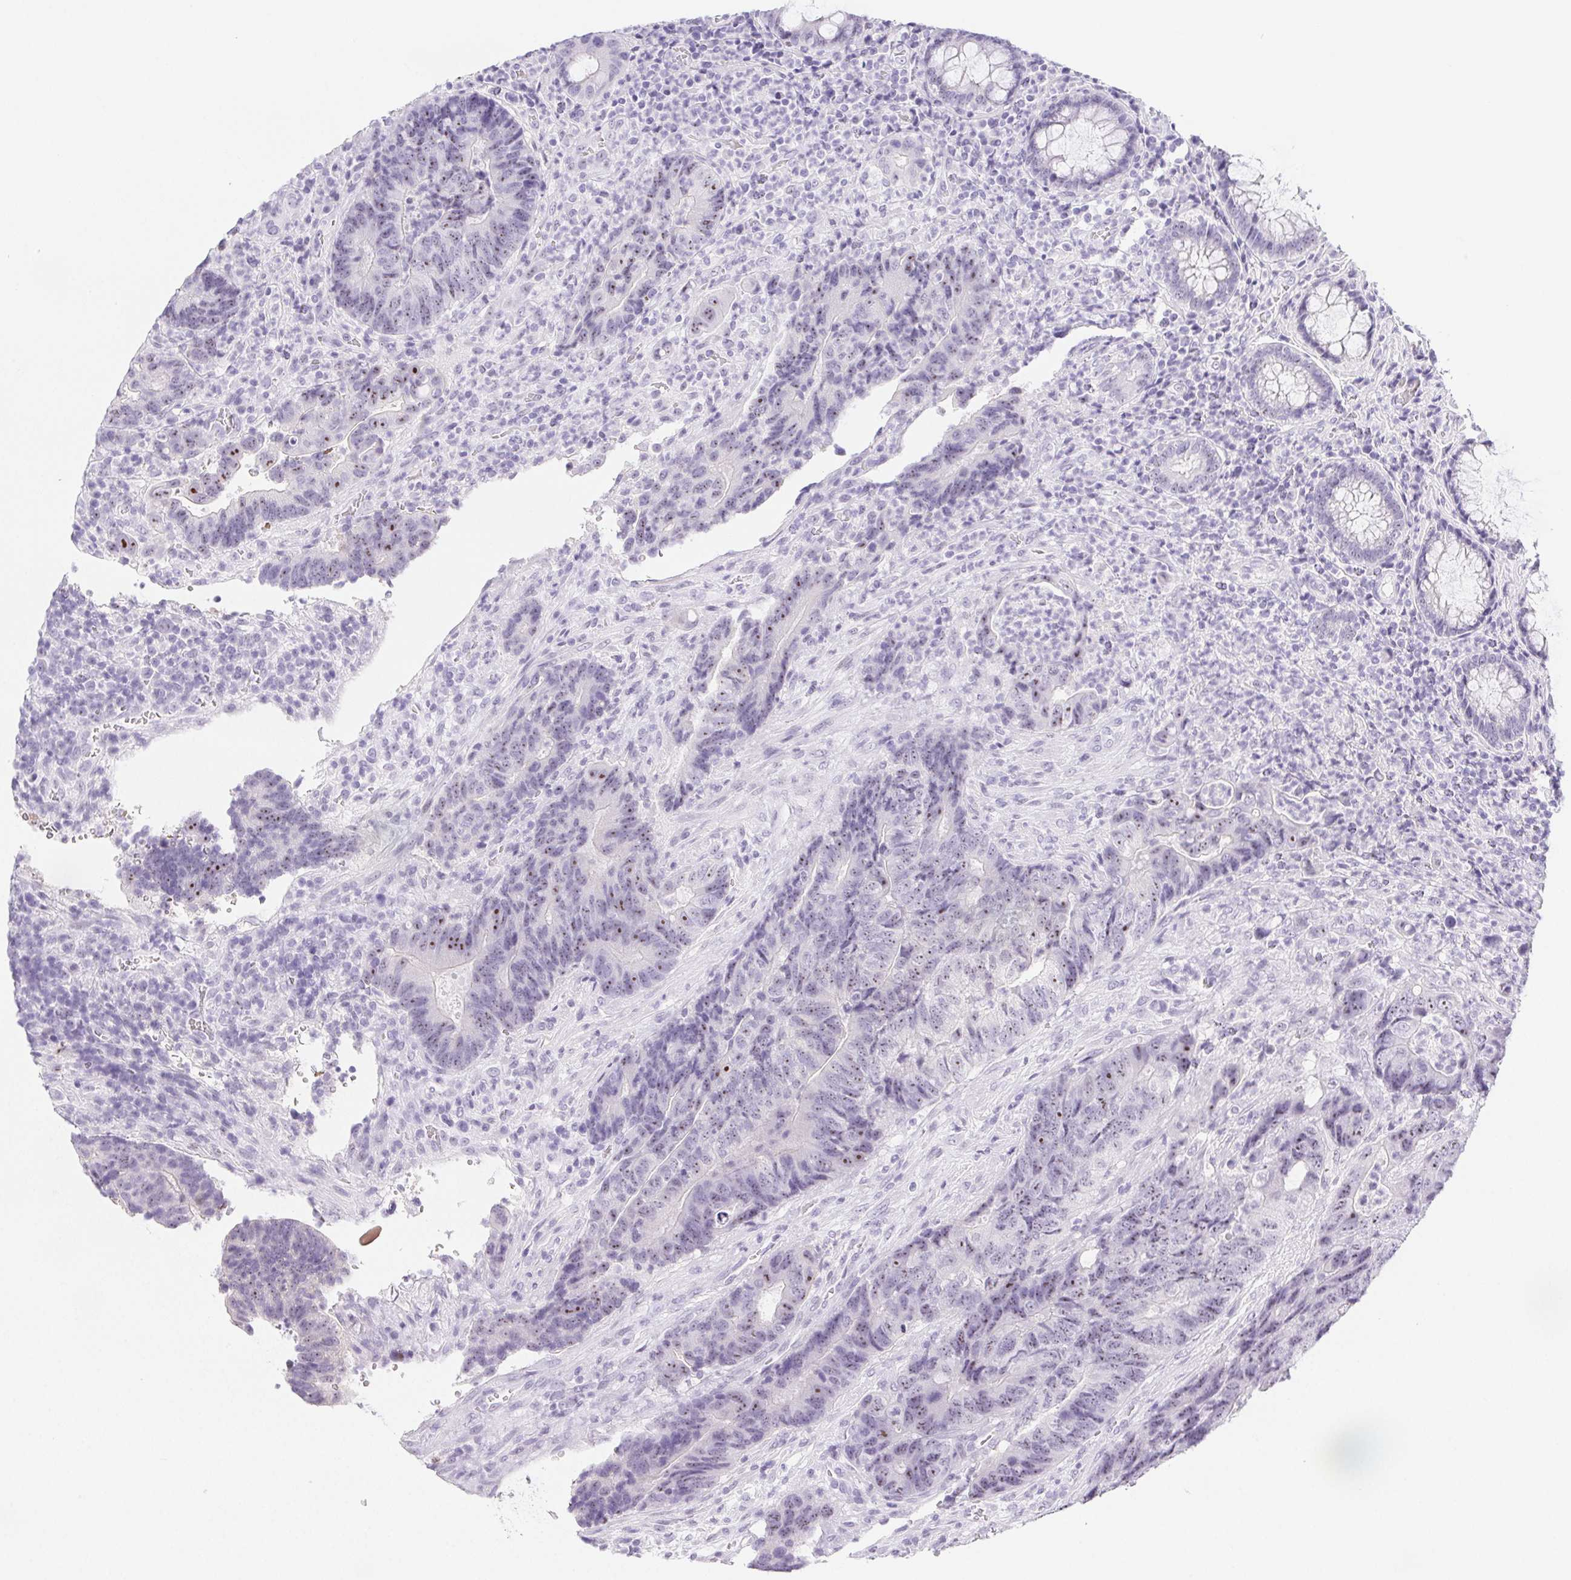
{"staining": {"intensity": "negative", "quantity": "none", "location": "none"}, "tissue": "colorectal cancer", "cell_type": "Tumor cells", "image_type": "cancer", "snomed": [{"axis": "morphology", "description": "Normal tissue, NOS"}, {"axis": "morphology", "description": "Adenocarcinoma, NOS"}, {"axis": "topography", "description": "Colon"}], "caption": "Immunohistochemistry of human colorectal cancer reveals no expression in tumor cells.", "gene": "ST8SIA3", "patient": {"sex": "female", "age": 48}}